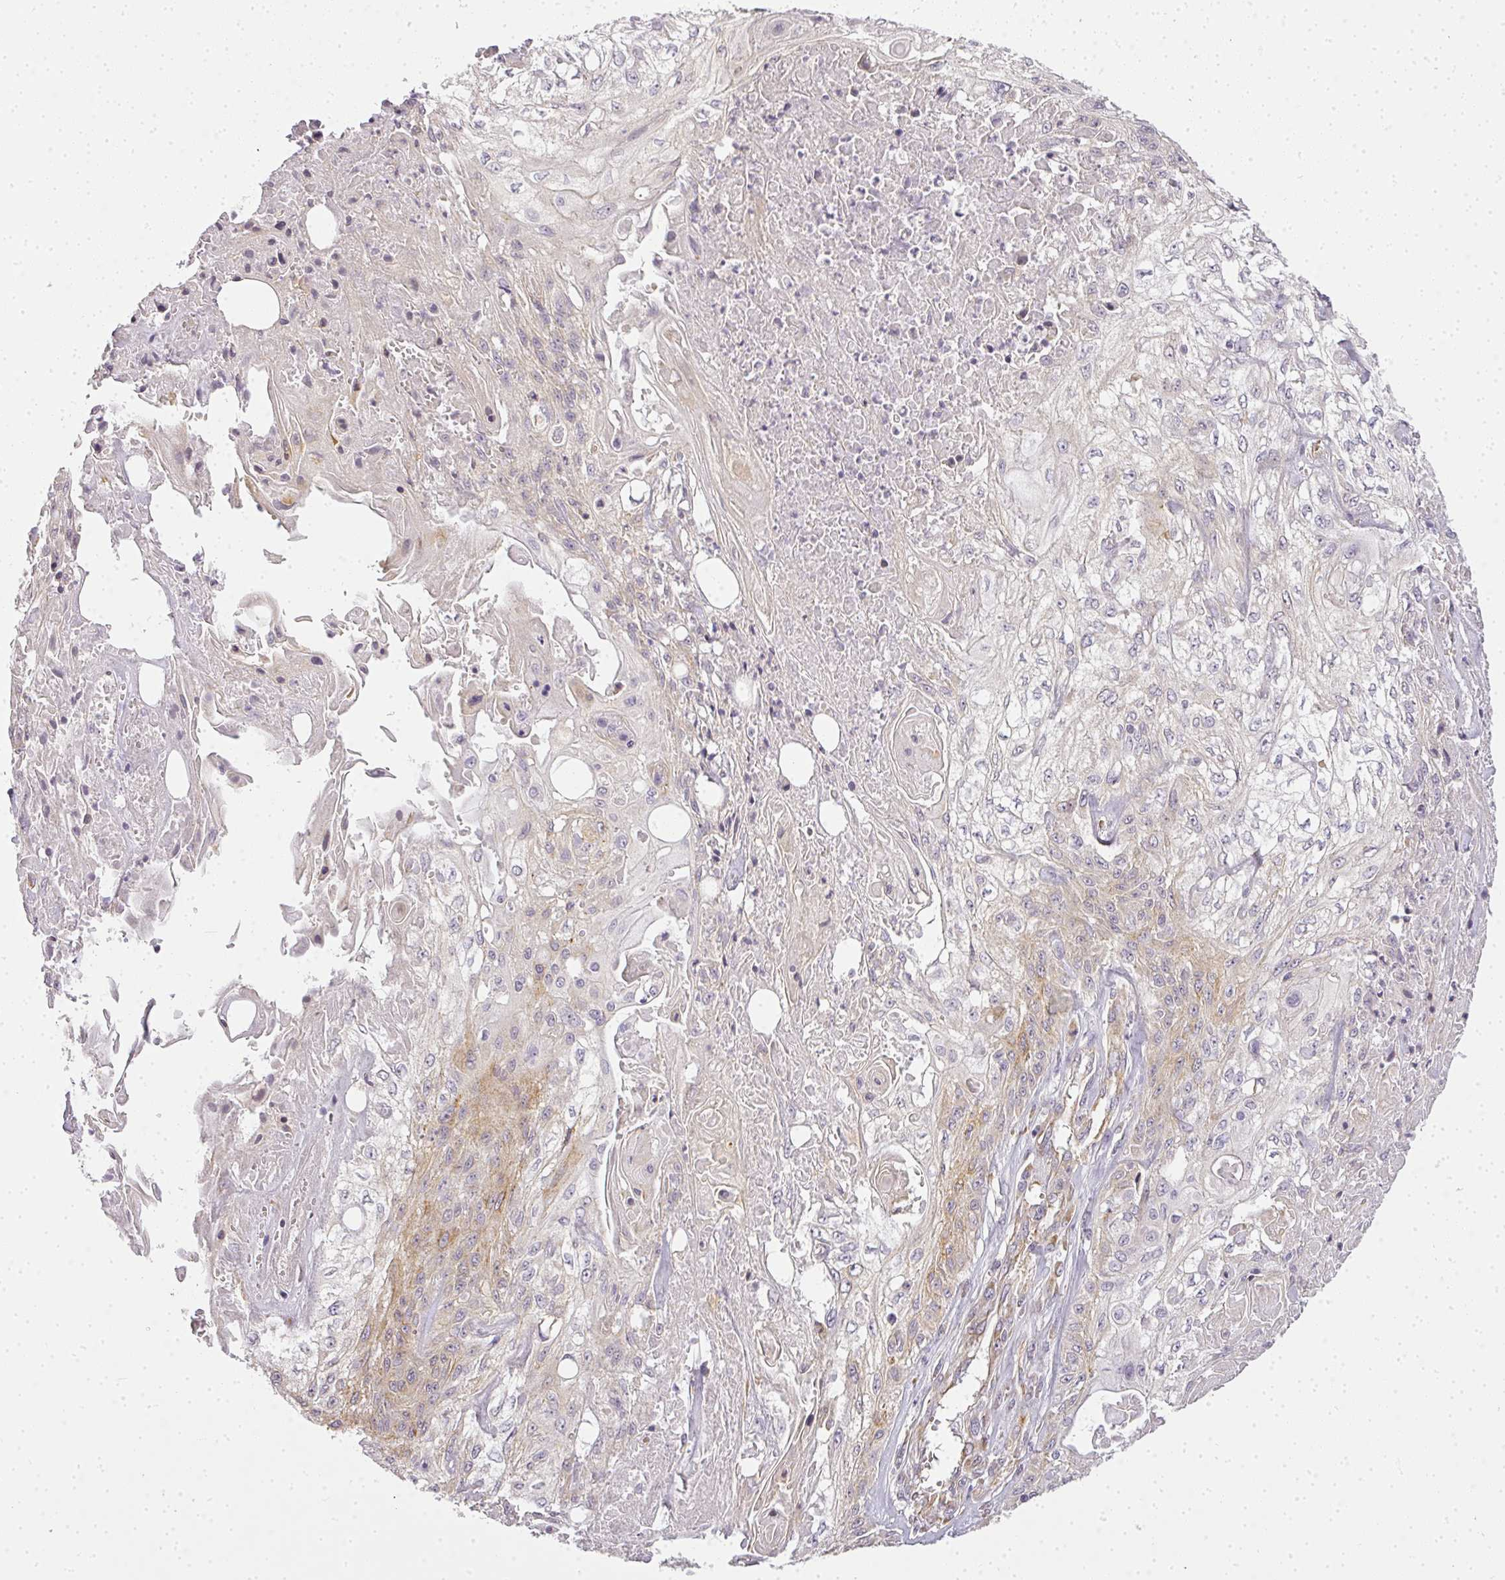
{"staining": {"intensity": "weak", "quantity": "<25%", "location": "cytoplasmic/membranous"}, "tissue": "skin cancer", "cell_type": "Tumor cells", "image_type": "cancer", "snomed": [{"axis": "morphology", "description": "Squamous cell carcinoma, NOS"}, {"axis": "morphology", "description": "Squamous cell carcinoma, metastatic, NOS"}, {"axis": "topography", "description": "Skin"}, {"axis": "topography", "description": "Lymph node"}], "caption": "The image reveals no significant expression in tumor cells of squamous cell carcinoma (skin).", "gene": "MED19", "patient": {"sex": "male", "age": 75}}